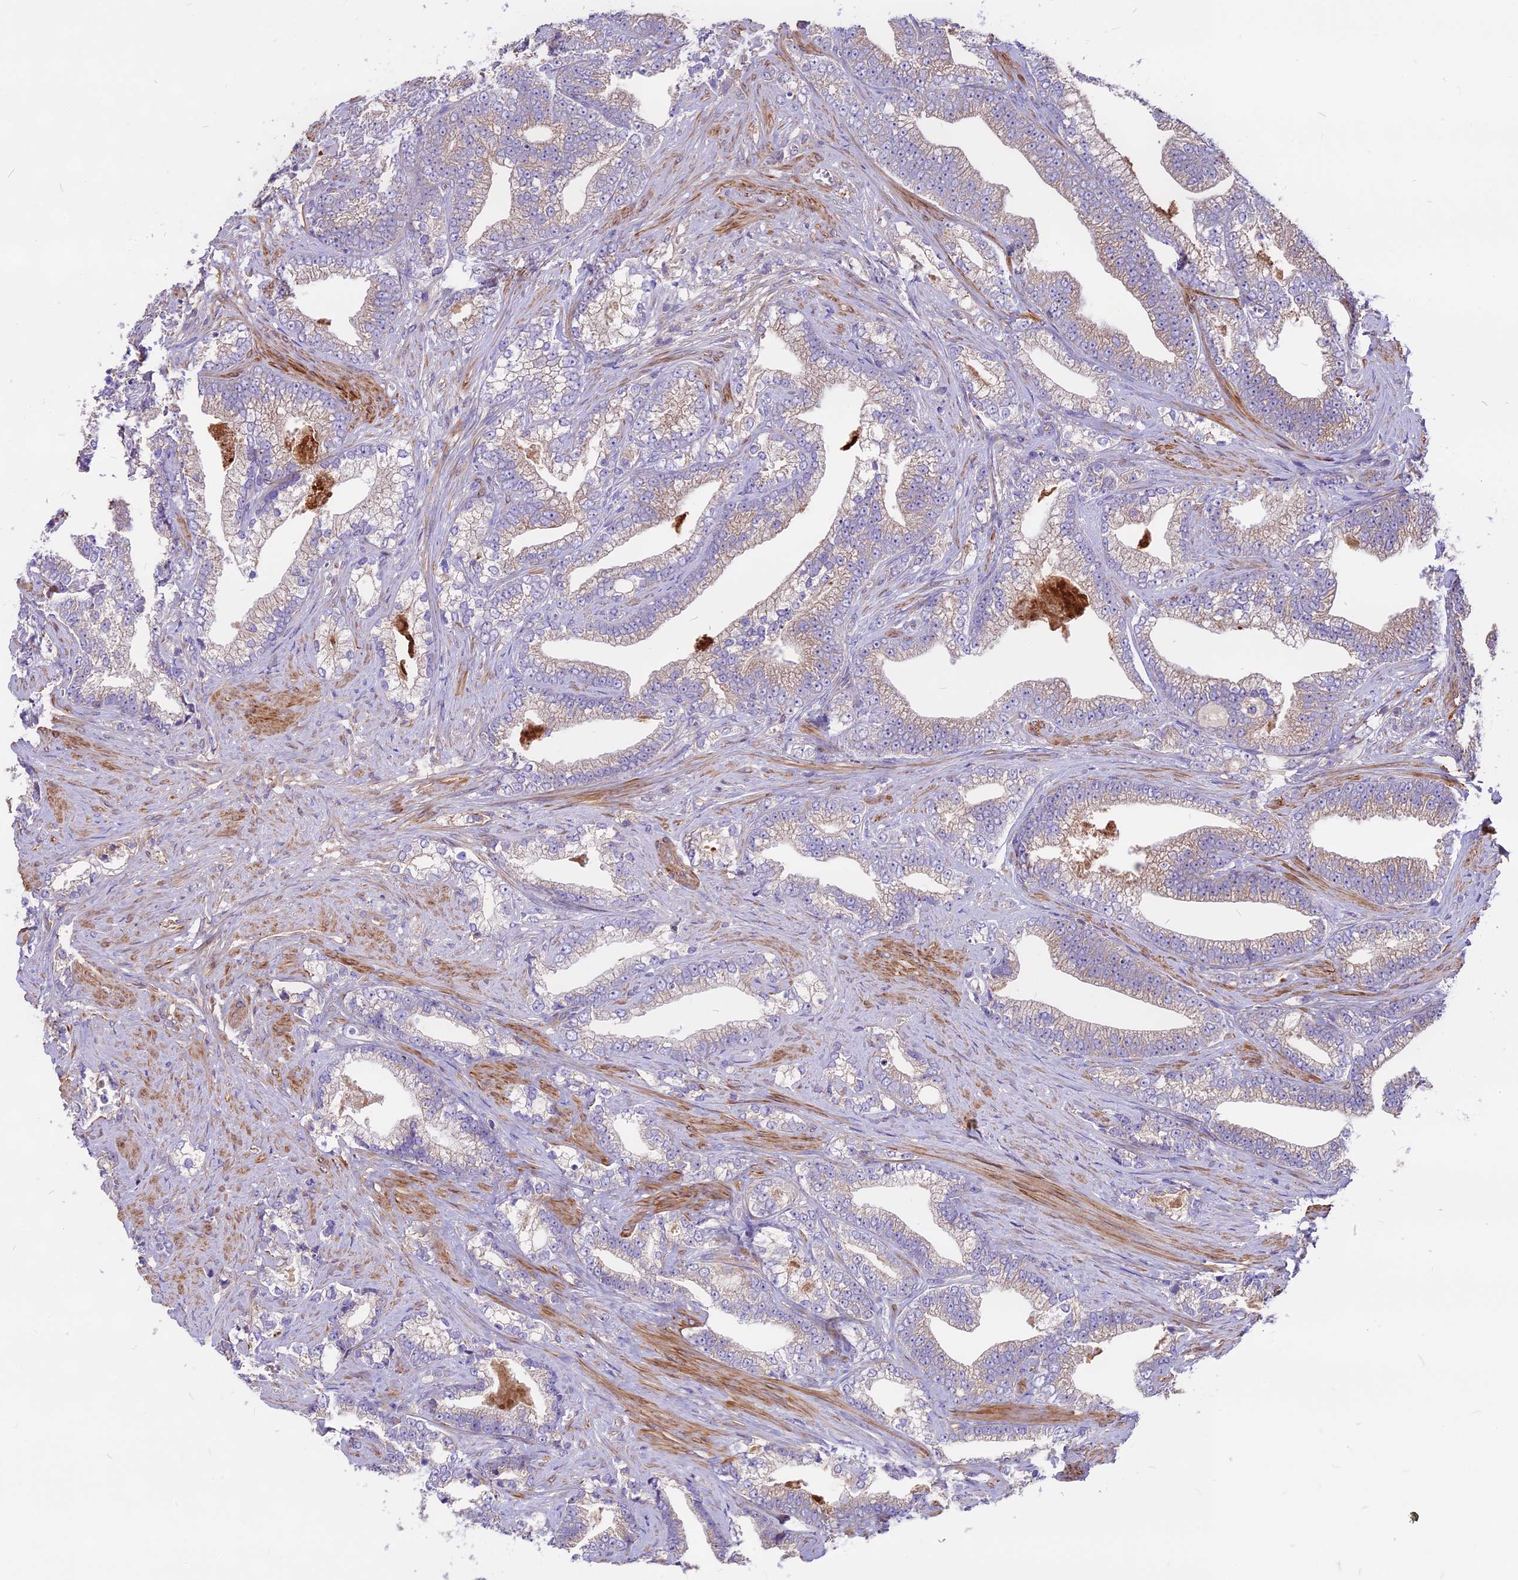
{"staining": {"intensity": "weak", "quantity": "<25%", "location": "cytoplasmic/membranous"}, "tissue": "prostate cancer", "cell_type": "Tumor cells", "image_type": "cancer", "snomed": [{"axis": "morphology", "description": "Adenocarcinoma, High grade"}, {"axis": "topography", "description": "Prostate and seminal vesicle, NOS"}], "caption": "Immunohistochemistry histopathology image of prostate cancer (adenocarcinoma (high-grade)) stained for a protein (brown), which shows no positivity in tumor cells.", "gene": "ANO3", "patient": {"sex": "male", "age": 67}}